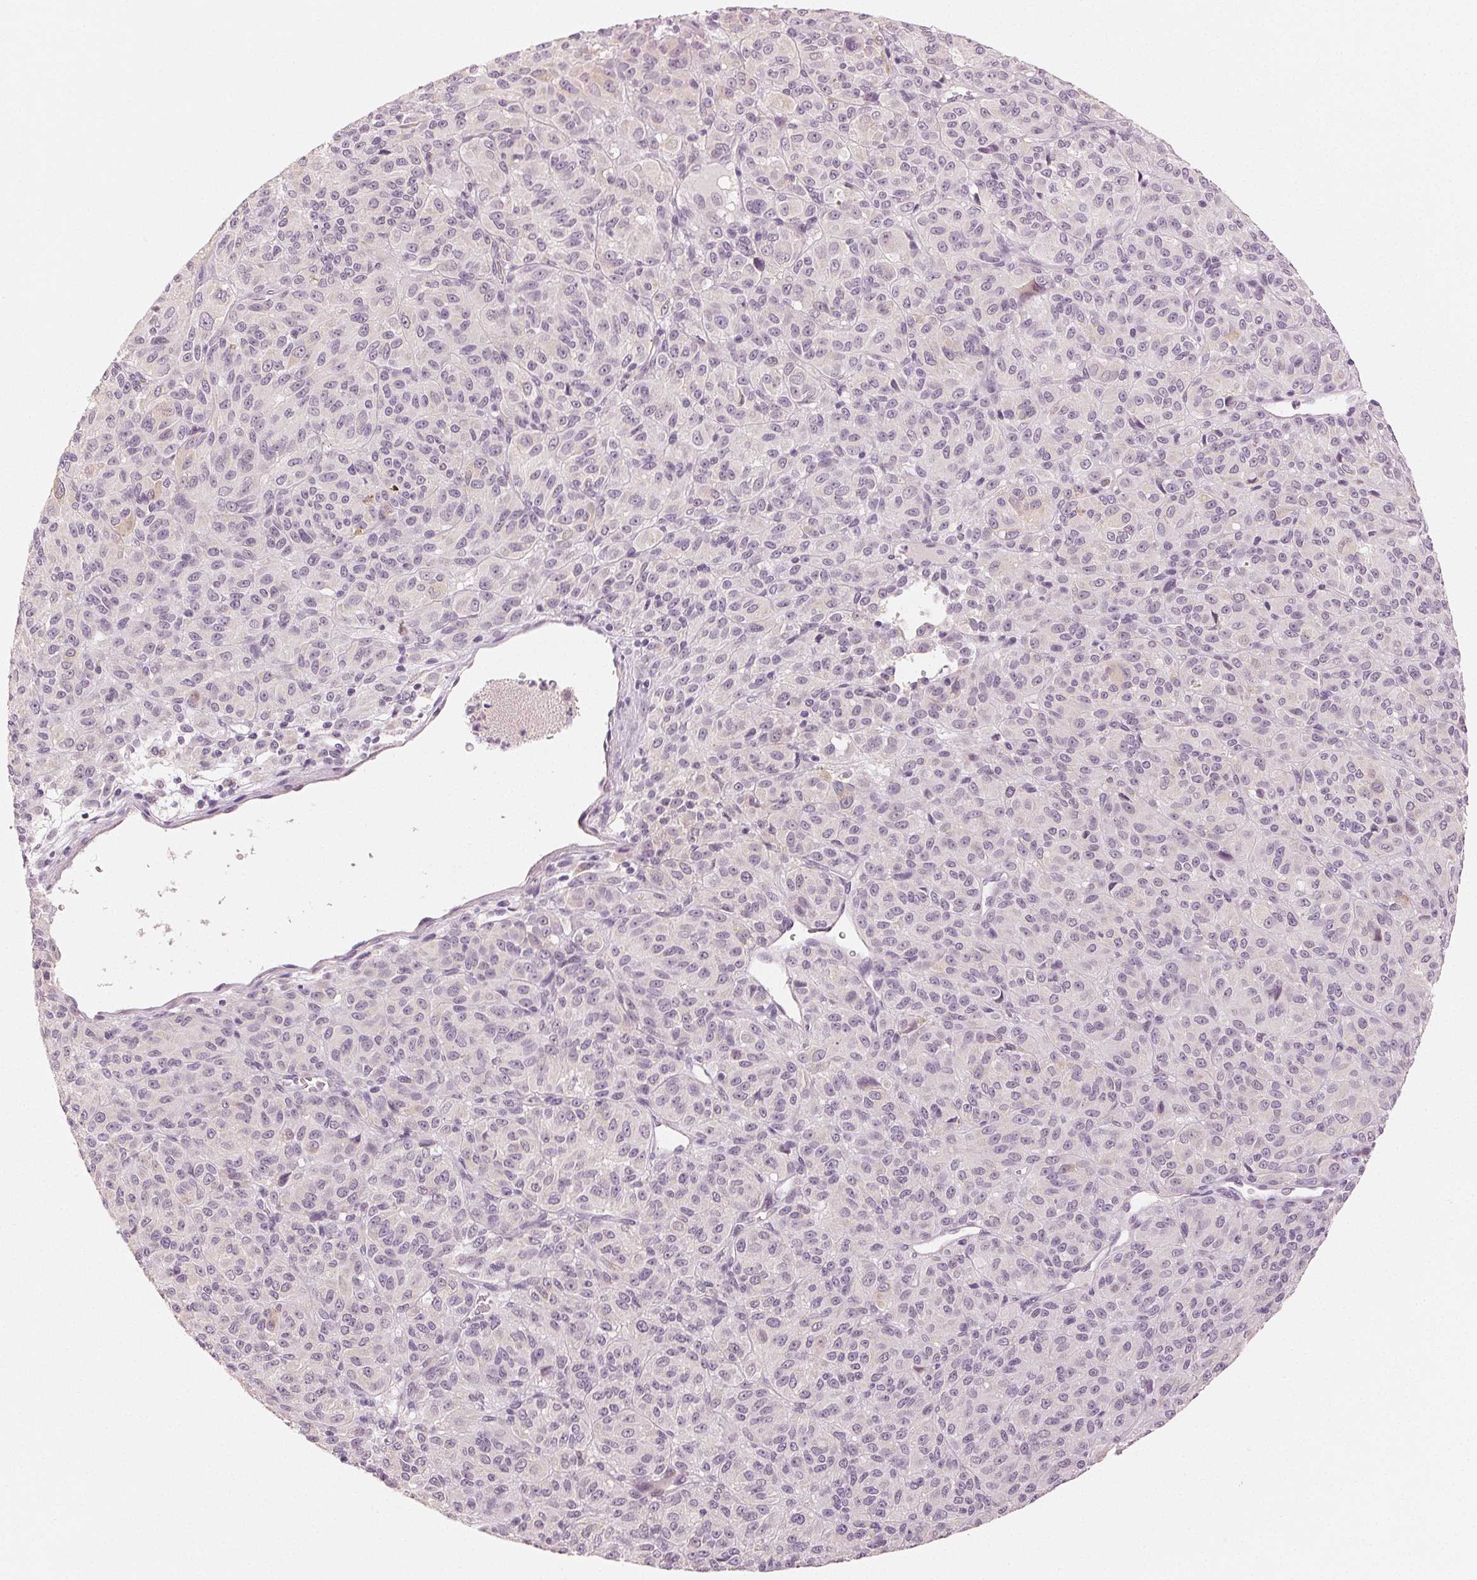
{"staining": {"intensity": "negative", "quantity": "none", "location": "none"}, "tissue": "melanoma", "cell_type": "Tumor cells", "image_type": "cancer", "snomed": [{"axis": "morphology", "description": "Malignant melanoma, Metastatic site"}, {"axis": "topography", "description": "Brain"}], "caption": "Immunohistochemistry photomicrograph of neoplastic tissue: human malignant melanoma (metastatic site) stained with DAB (3,3'-diaminobenzidine) displays no significant protein positivity in tumor cells. The staining was performed using DAB to visualize the protein expression in brown, while the nuclei were stained in blue with hematoxylin (Magnification: 20x).", "gene": "MAP1LC3A", "patient": {"sex": "female", "age": 56}}